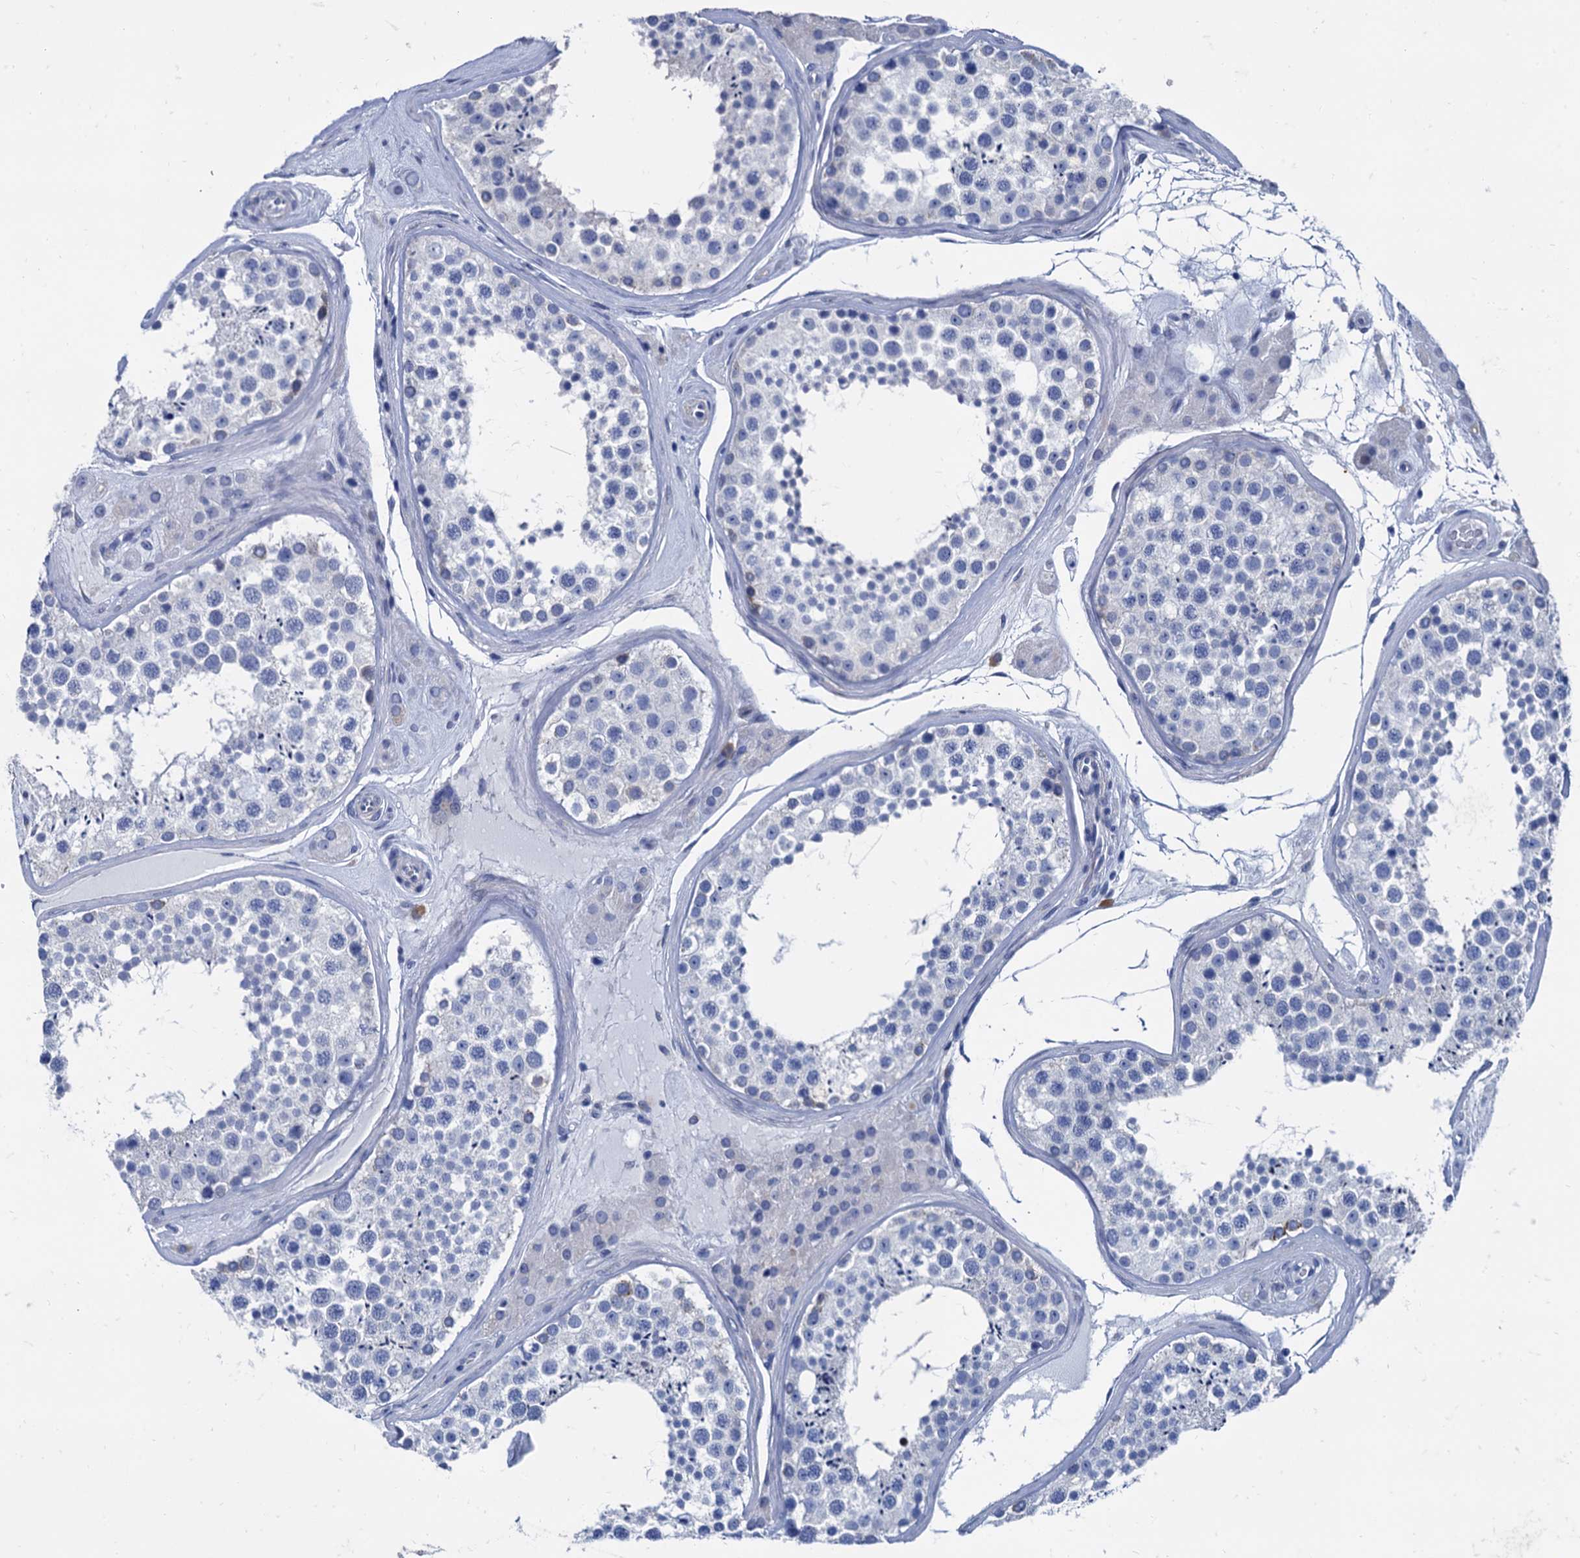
{"staining": {"intensity": "moderate", "quantity": "<25%", "location": "cytoplasmic/membranous"}, "tissue": "testis", "cell_type": "Cells in seminiferous ducts", "image_type": "normal", "snomed": [{"axis": "morphology", "description": "Normal tissue, NOS"}, {"axis": "topography", "description": "Testis"}], "caption": "Immunohistochemistry (IHC) of benign human testis demonstrates low levels of moderate cytoplasmic/membranous expression in approximately <25% of cells in seminiferous ducts.", "gene": "FOXR2", "patient": {"sex": "male", "age": 46}}